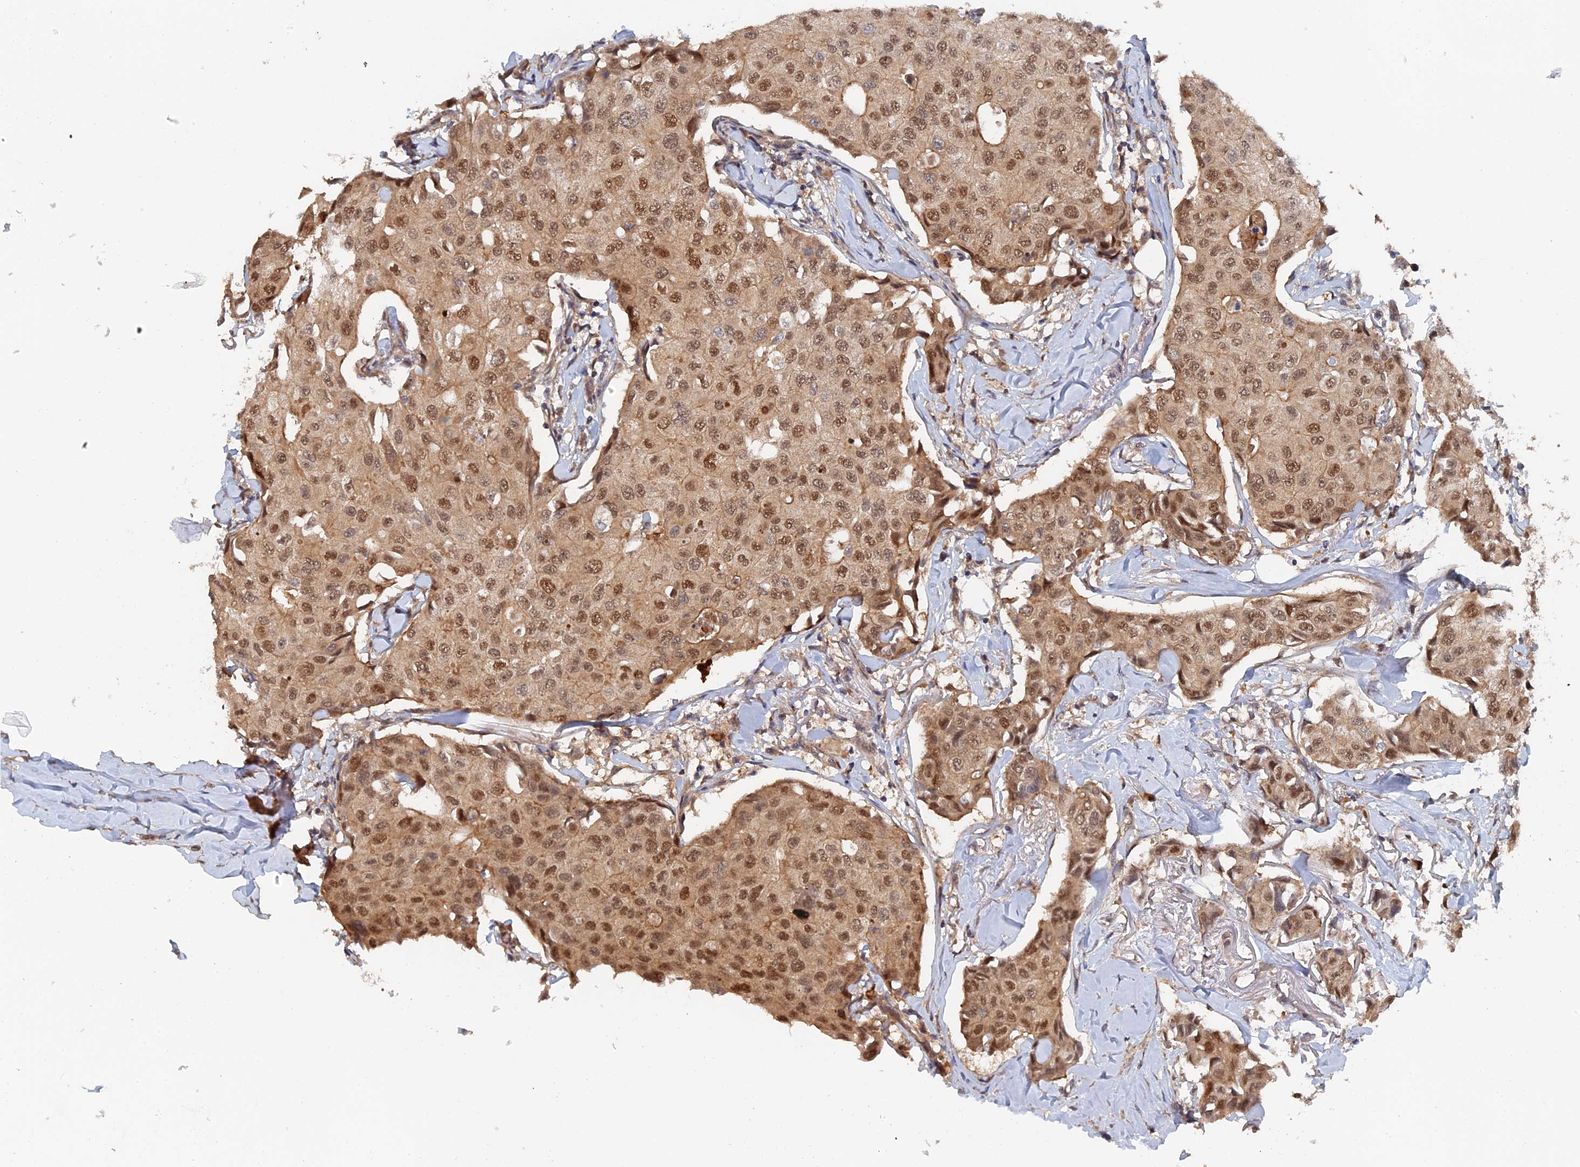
{"staining": {"intensity": "moderate", "quantity": ">75%", "location": "cytoplasmic/membranous,nuclear"}, "tissue": "breast cancer", "cell_type": "Tumor cells", "image_type": "cancer", "snomed": [{"axis": "morphology", "description": "Duct carcinoma"}, {"axis": "topography", "description": "Breast"}], "caption": "Breast infiltrating ductal carcinoma stained for a protein (brown) shows moderate cytoplasmic/membranous and nuclear positive expression in approximately >75% of tumor cells.", "gene": "ELOVL6", "patient": {"sex": "female", "age": 80}}